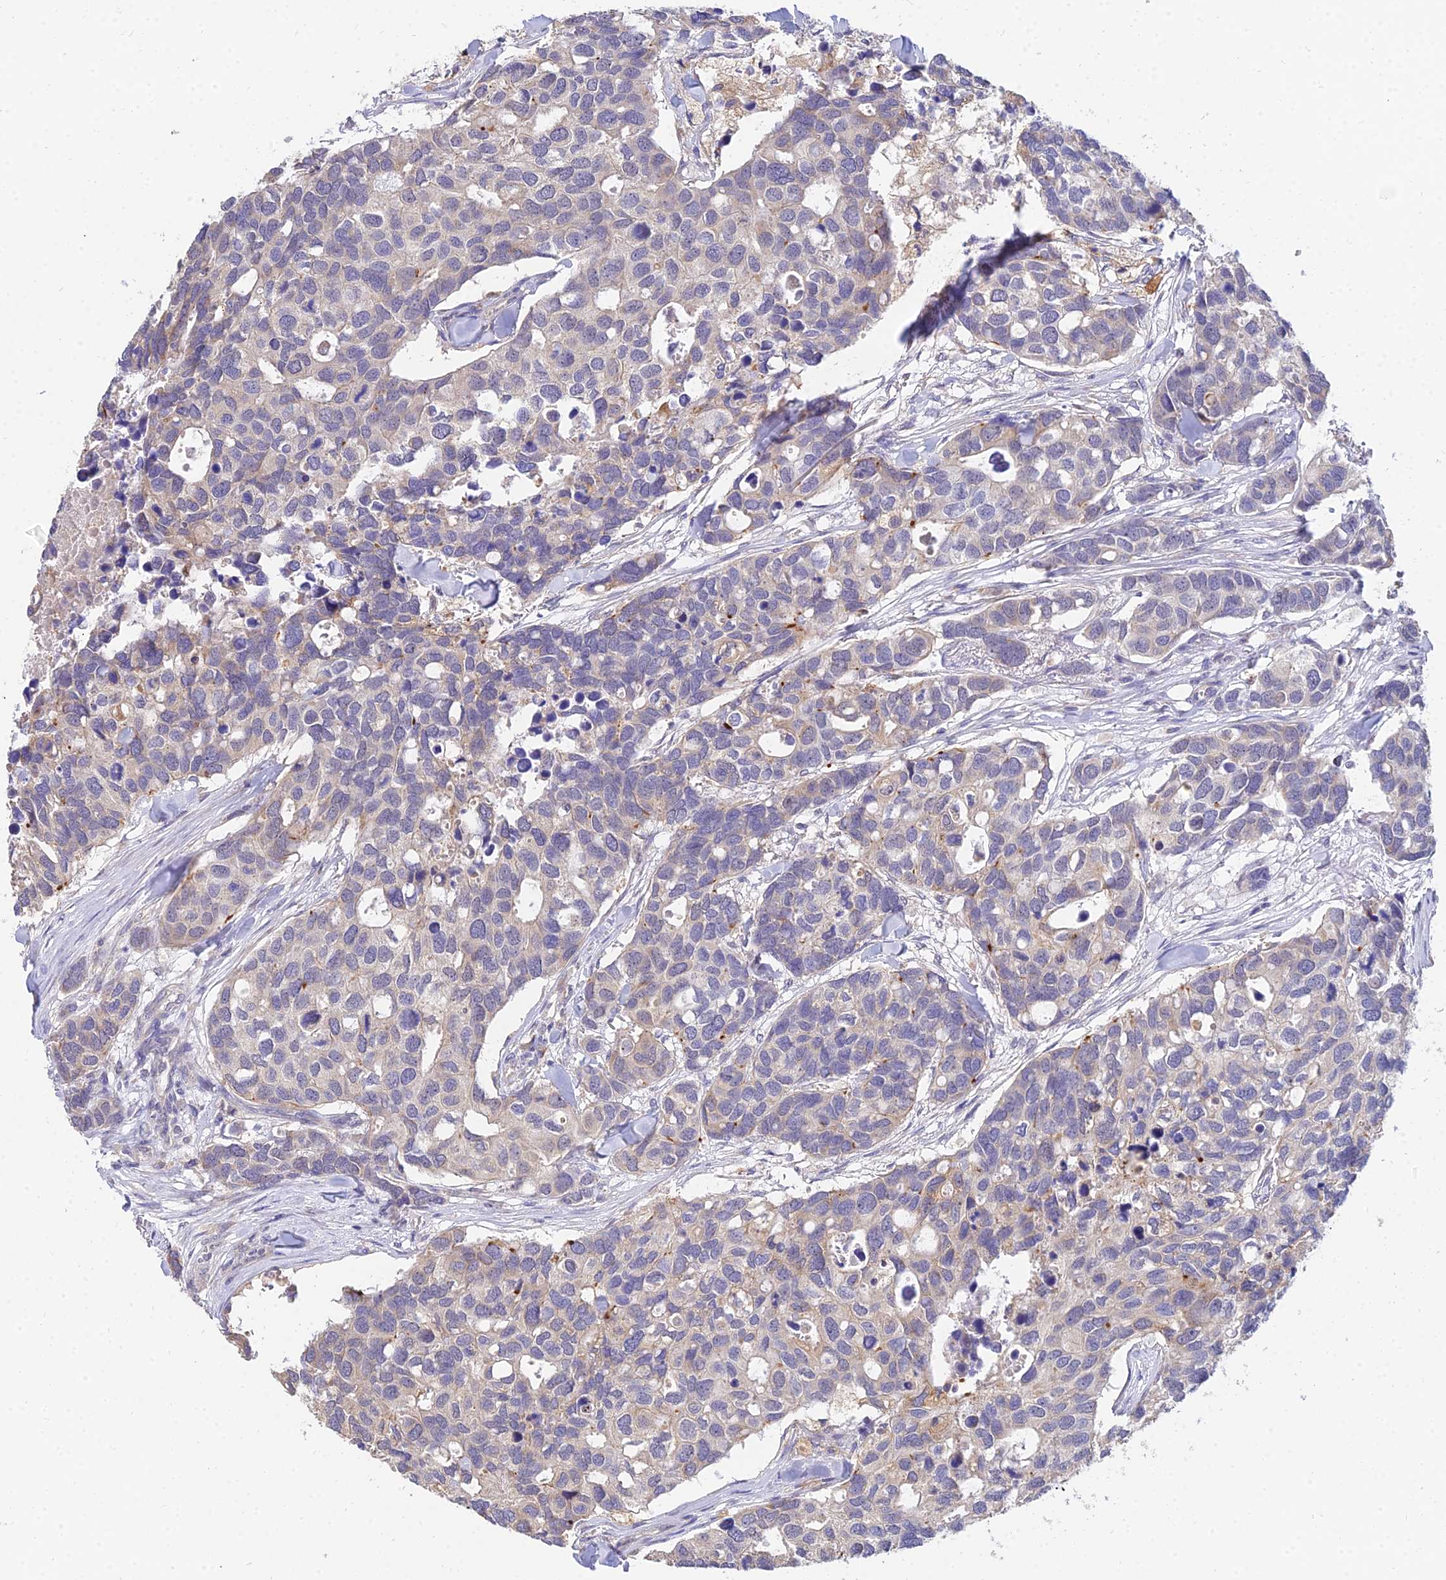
{"staining": {"intensity": "moderate", "quantity": "<25%", "location": "cytoplasmic/membranous"}, "tissue": "breast cancer", "cell_type": "Tumor cells", "image_type": "cancer", "snomed": [{"axis": "morphology", "description": "Duct carcinoma"}, {"axis": "topography", "description": "Breast"}], "caption": "An immunohistochemistry (IHC) histopathology image of tumor tissue is shown. Protein staining in brown highlights moderate cytoplasmic/membranous positivity in breast intraductal carcinoma within tumor cells.", "gene": "ARL8B", "patient": {"sex": "female", "age": 83}}